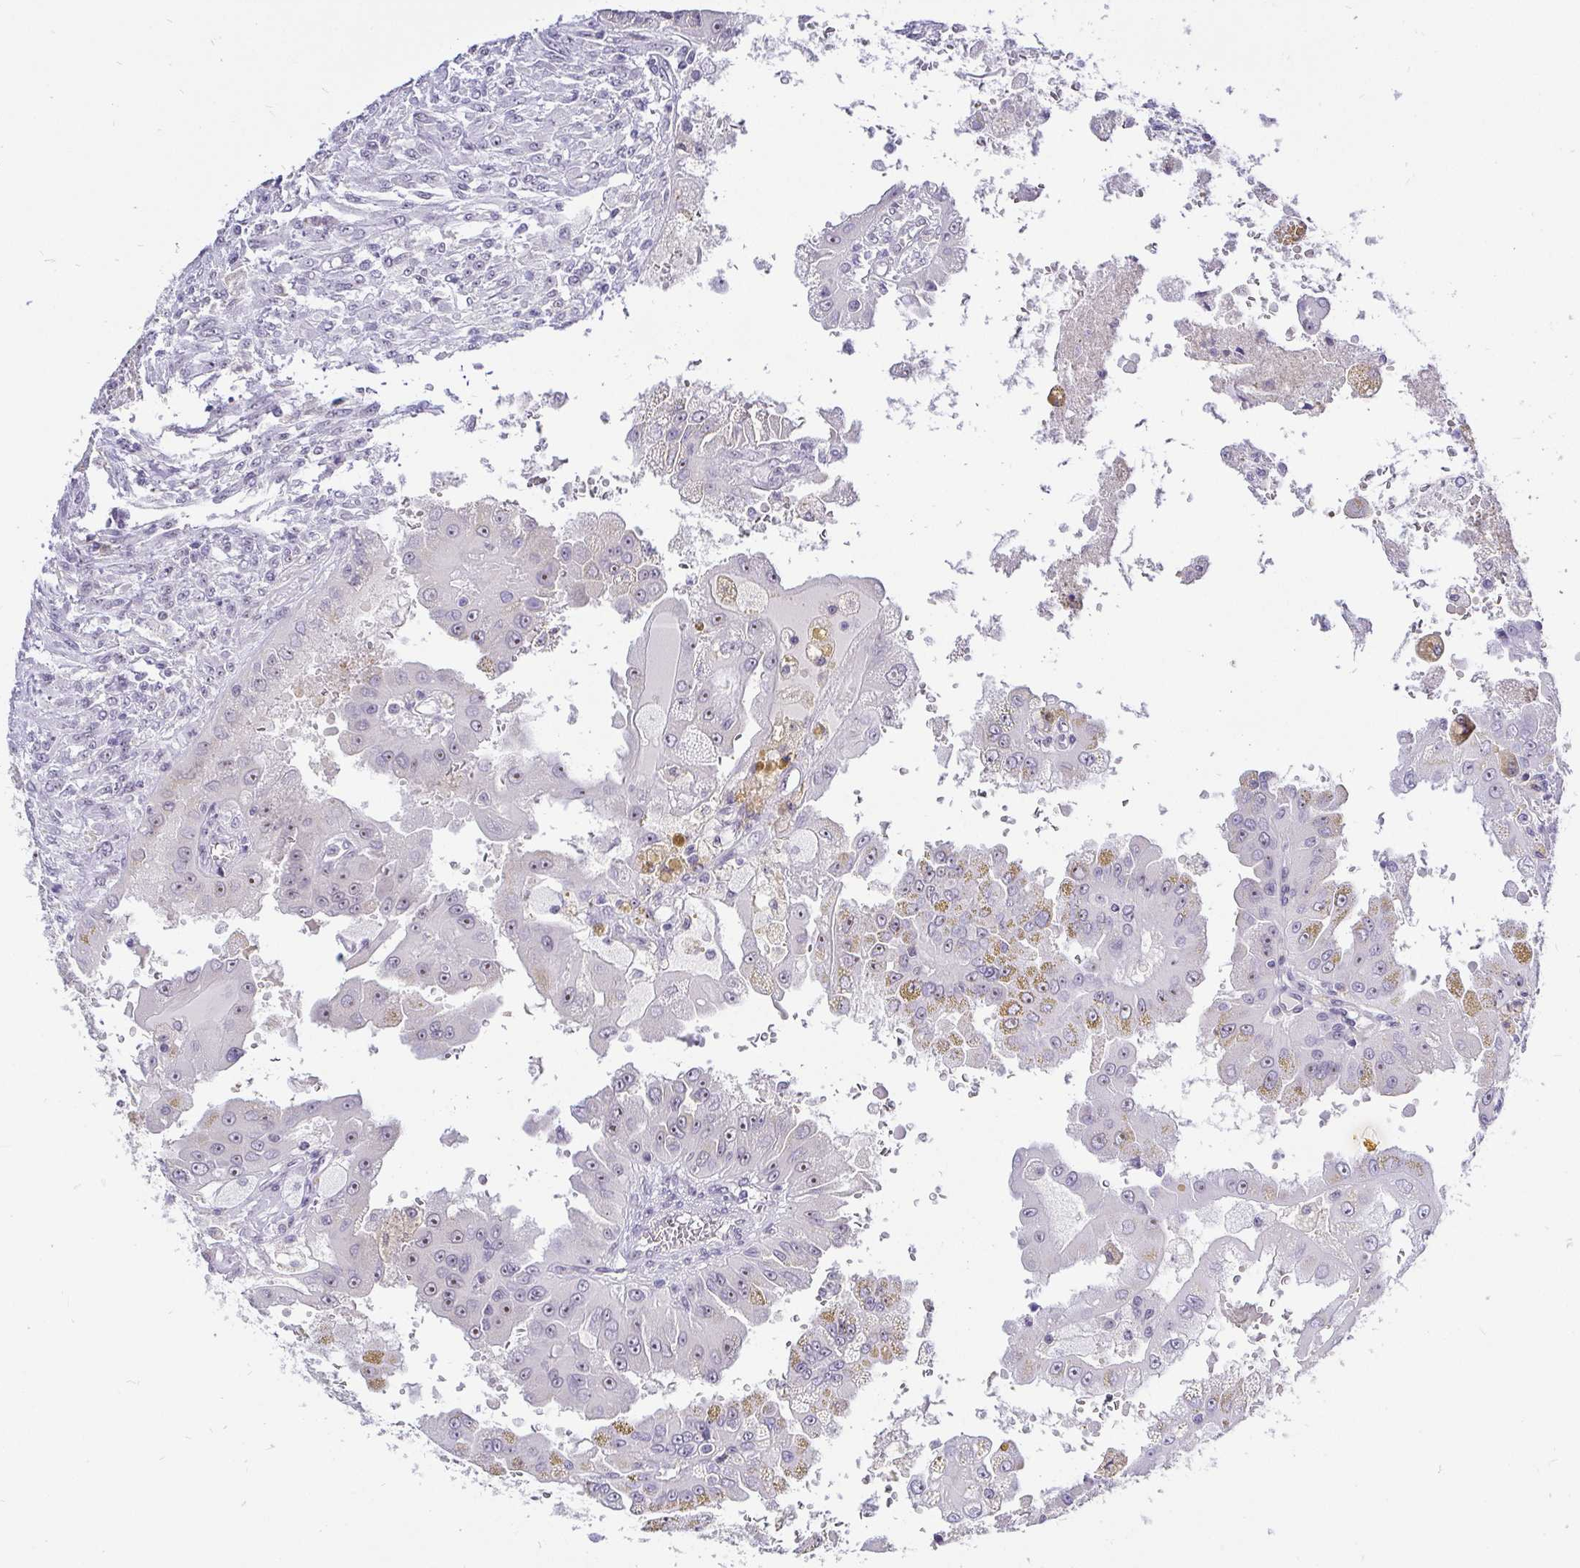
{"staining": {"intensity": "weak", "quantity": "<25%", "location": "nuclear"}, "tissue": "renal cancer", "cell_type": "Tumor cells", "image_type": "cancer", "snomed": [{"axis": "morphology", "description": "Adenocarcinoma, NOS"}, {"axis": "topography", "description": "Kidney"}], "caption": "Immunohistochemical staining of adenocarcinoma (renal) exhibits no significant expression in tumor cells.", "gene": "ZNF860", "patient": {"sex": "male", "age": 58}}